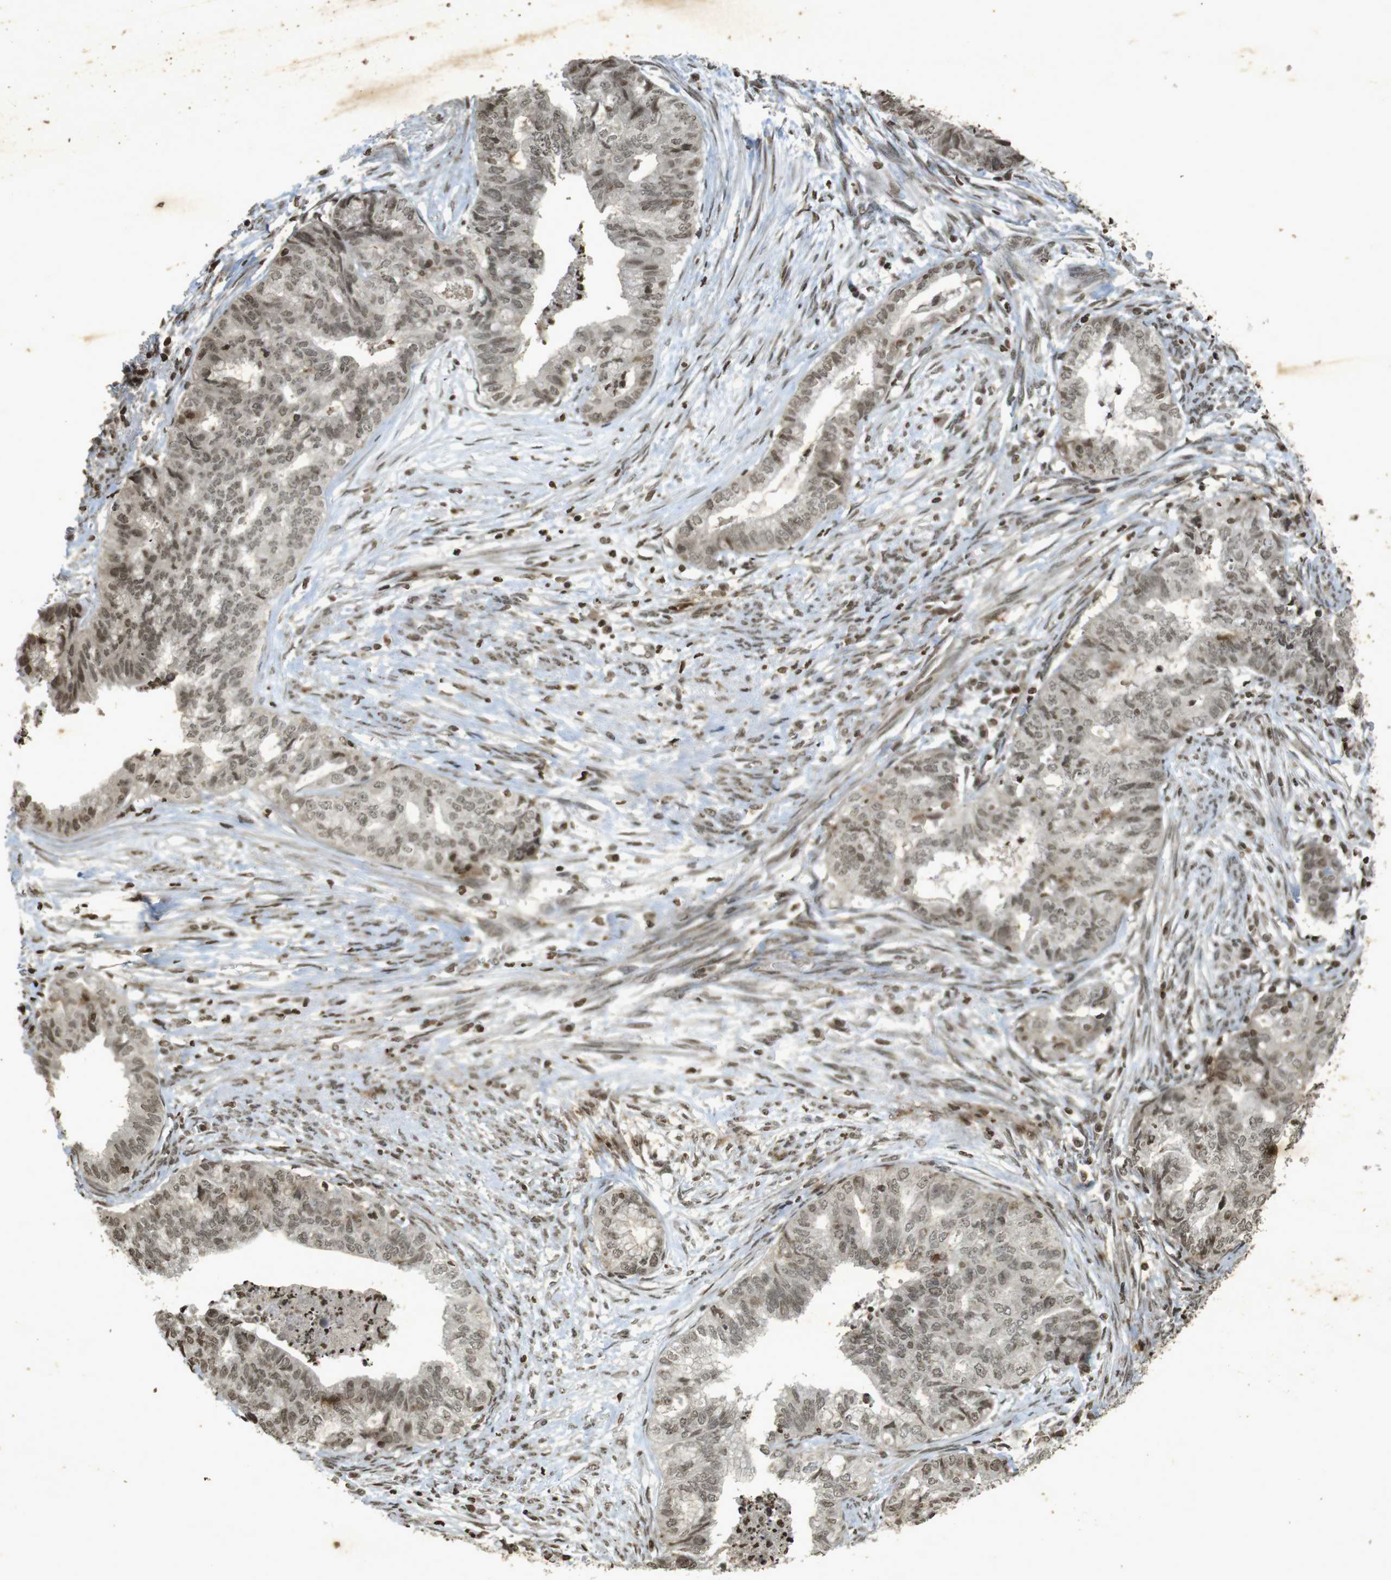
{"staining": {"intensity": "weak", "quantity": ">75%", "location": "nuclear"}, "tissue": "endometrial cancer", "cell_type": "Tumor cells", "image_type": "cancer", "snomed": [{"axis": "morphology", "description": "Adenocarcinoma, NOS"}, {"axis": "topography", "description": "Endometrium"}], "caption": "This is an image of IHC staining of endometrial adenocarcinoma, which shows weak staining in the nuclear of tumor cells.", "gene": "ORC4", "patient": {"sex": "female", "age": 79}}